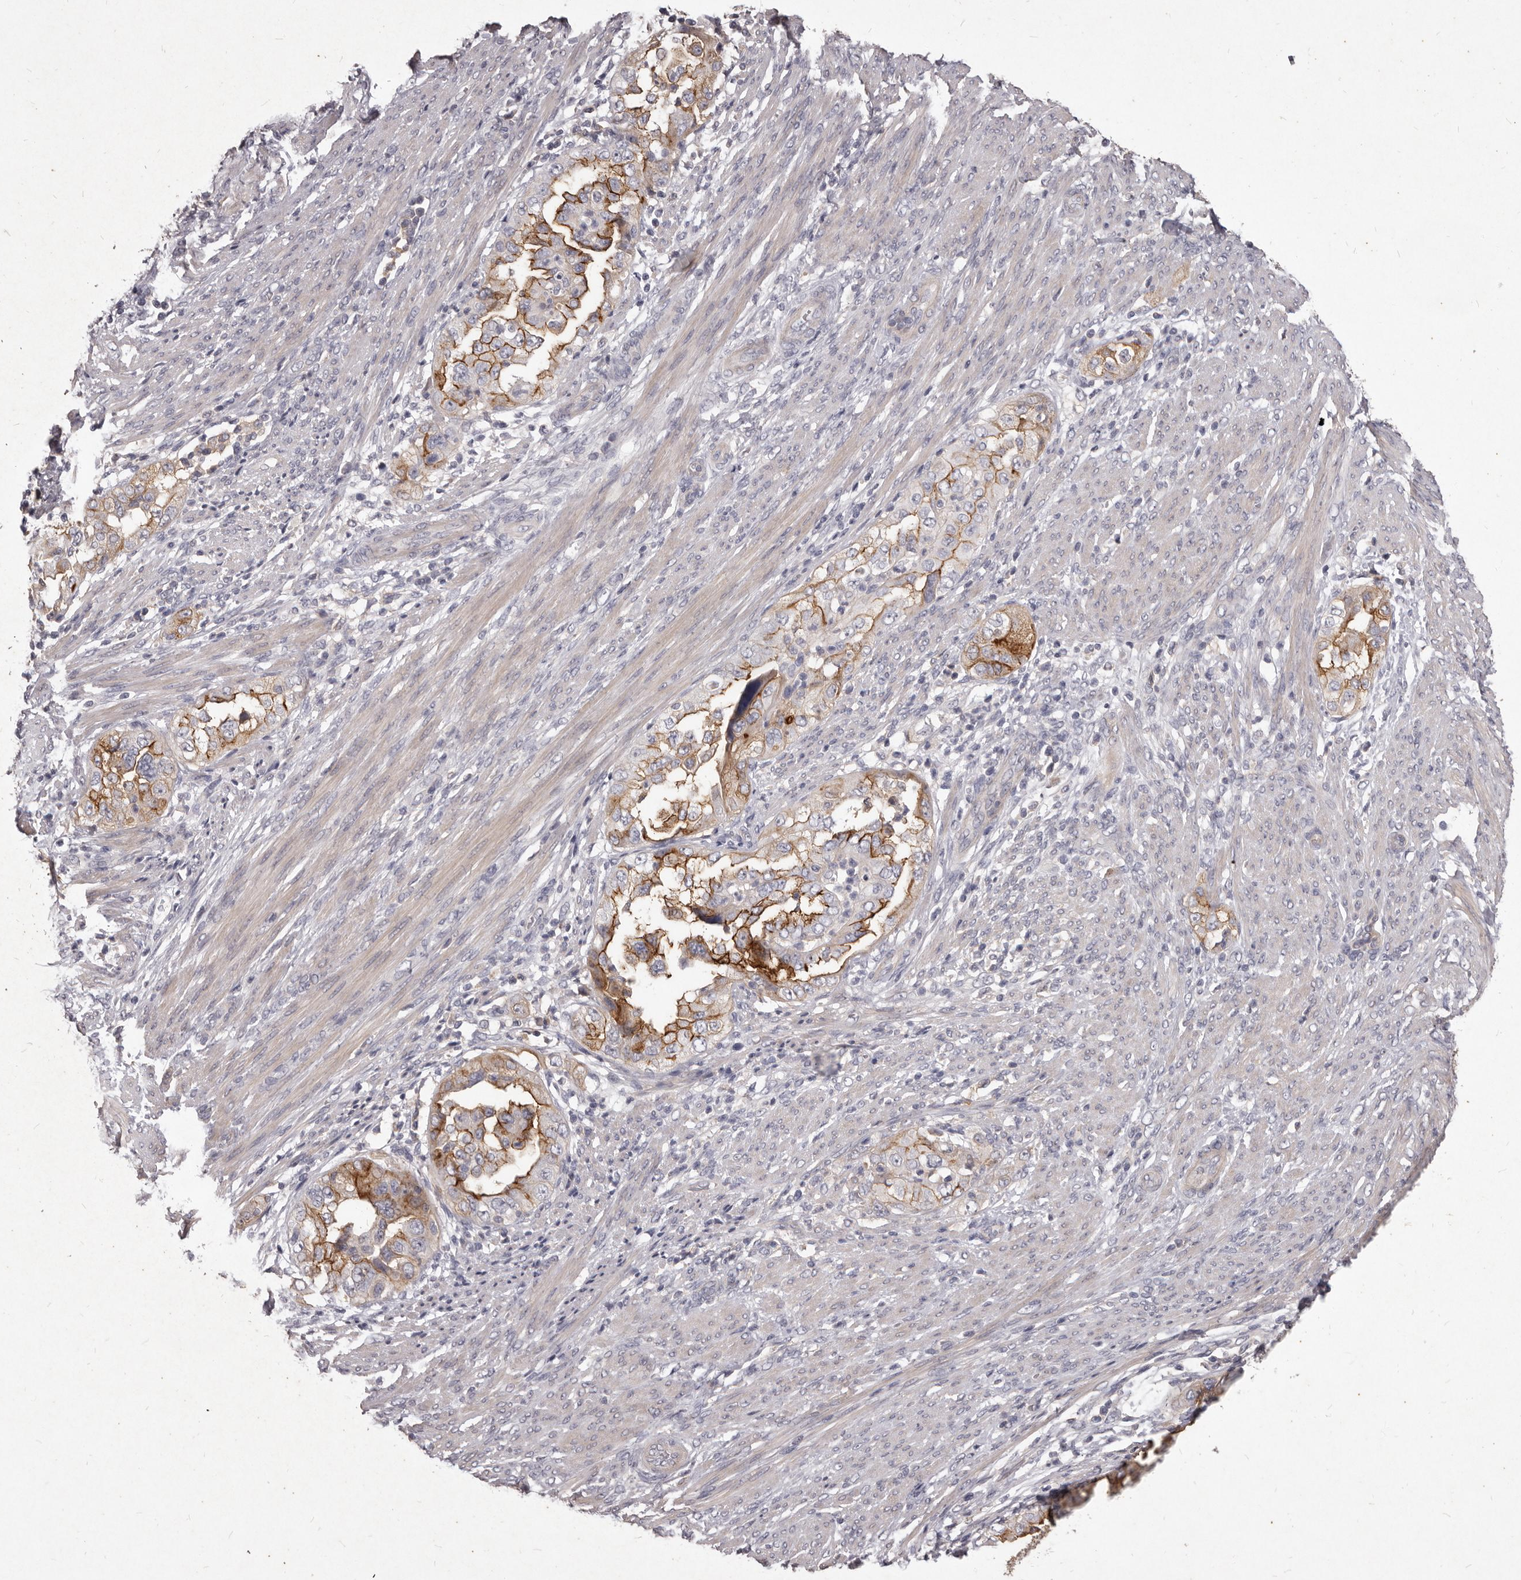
{"staining": {"intensity": "moderate", "quantity": ">75%", "location": "cytoplasmic/membranous"}, "tissue": "endometrial cancer", "cell_type": "Tumor cells", "image_type": "cancer", "snomed": [{"axis": "morphology", "description": "Adenocarcinoma, NOS"}, {"axis": "topography", "description": "Endometrium"}], "caption": "Human endometrial cancer (adenocarcinoma) stained with a brown dye displays moderate cytoplasmic/membranous positive expression in approximately >75% of tumor cells.", "gene": "GPRC5C", "patient": {"sex": "female", "age": 85}}